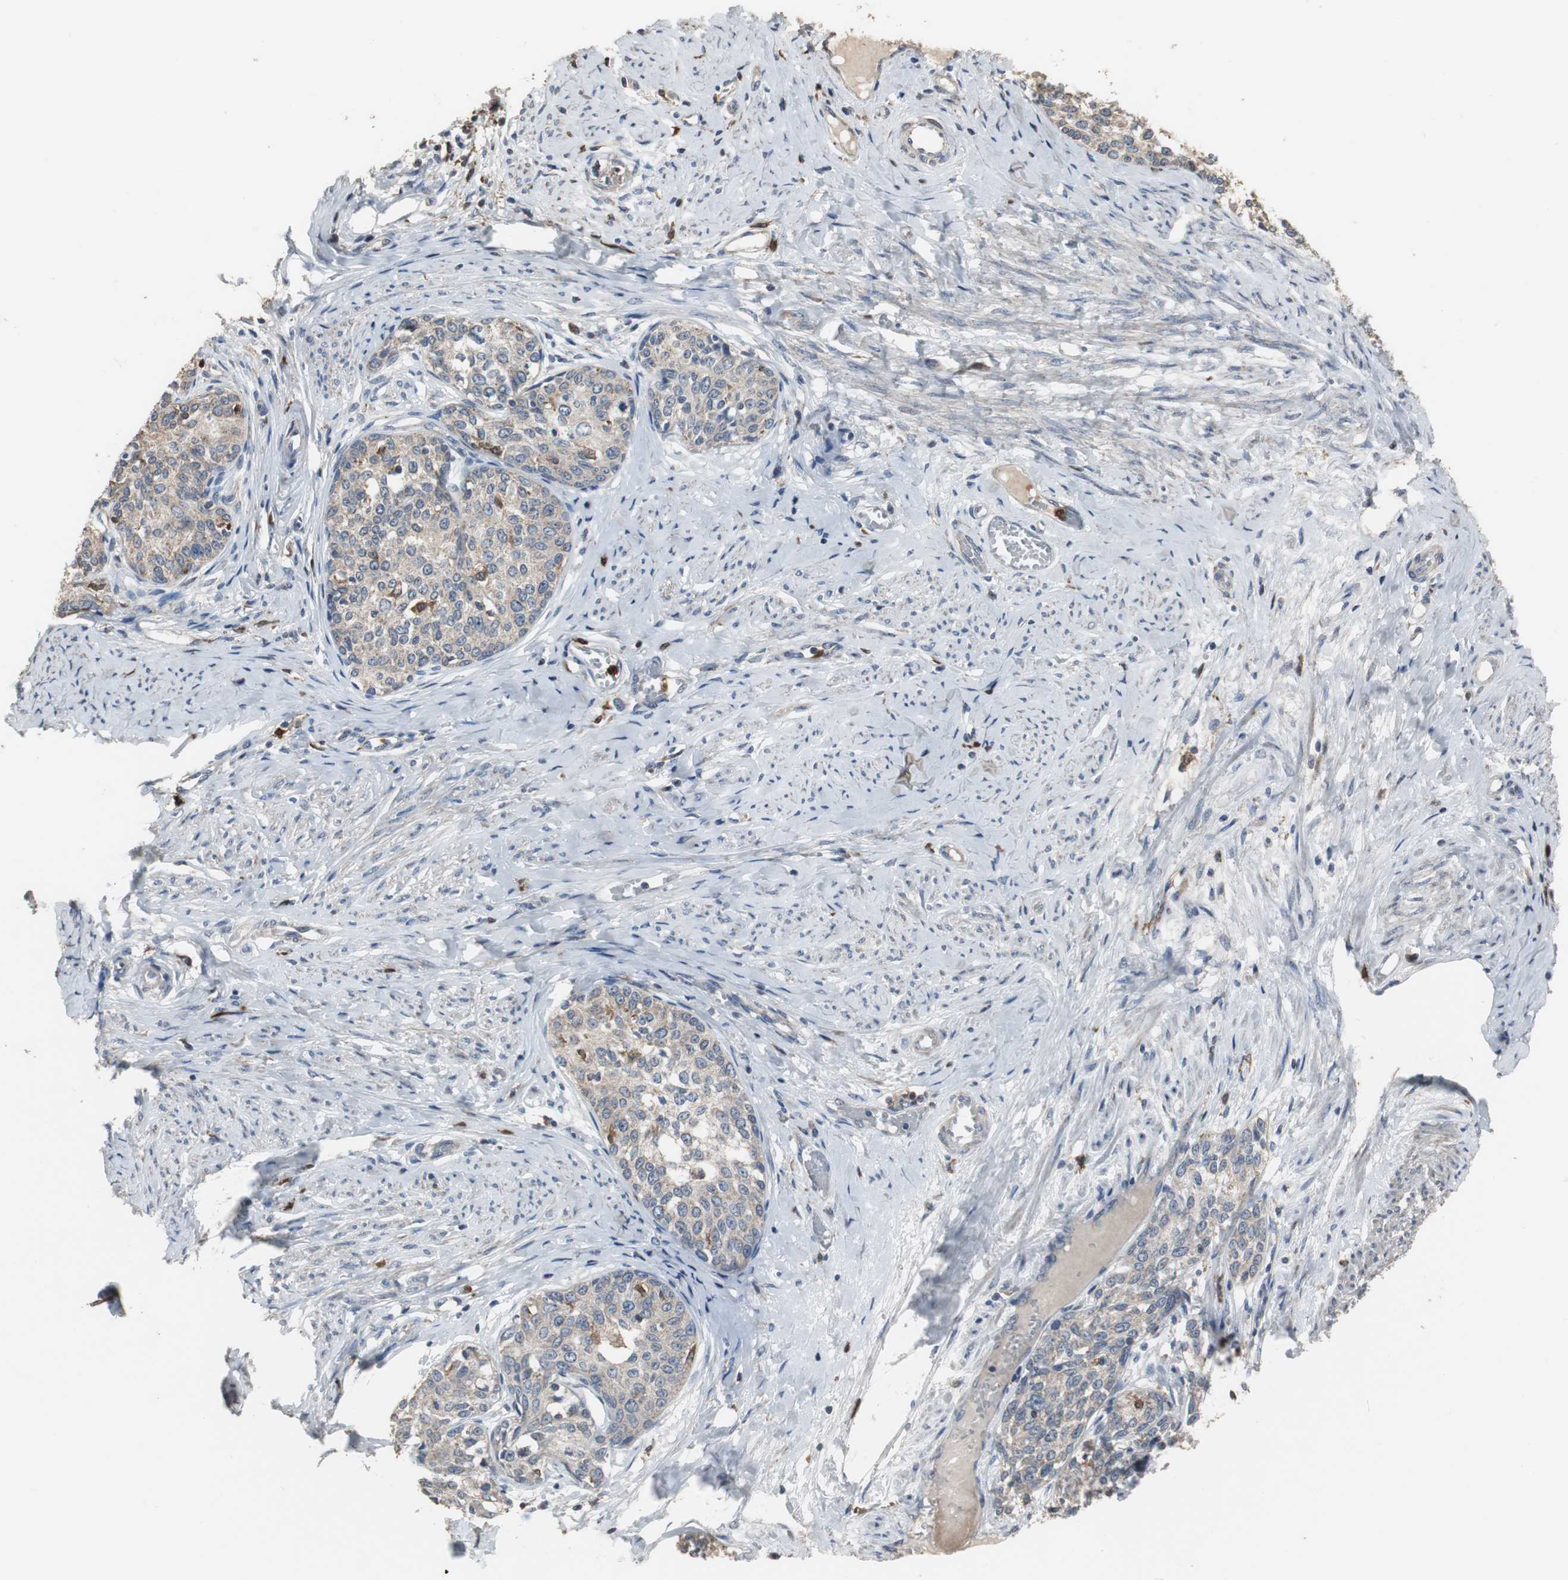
{"staining": {"intensity": "weak", "quantity": ">75%", "location": "cytoplasmic/membranous"}, "tissue": "cervical cancer", "cell_type": "Tumor cells", "image_type": "cancer", "snomed": [{"axis": "morphology", "description": "Squamous cell carcinoma, NOS"}, {"axis": "morphology", "description": "Adenocarcinoma, NOS"}, {"axis": "topography", "description": "Cervix"}], "caption": "Immunohistochemical staining of cervical squamous cell carcinoma shows low levels of weak cytoplasmic/membranous staining in about >75% of tumor cells. The protein of interest is shown in brown color, while the nuclei are stained blue.", "gene": "NCF2", "patient": {"sex": "female", "age": 52}}